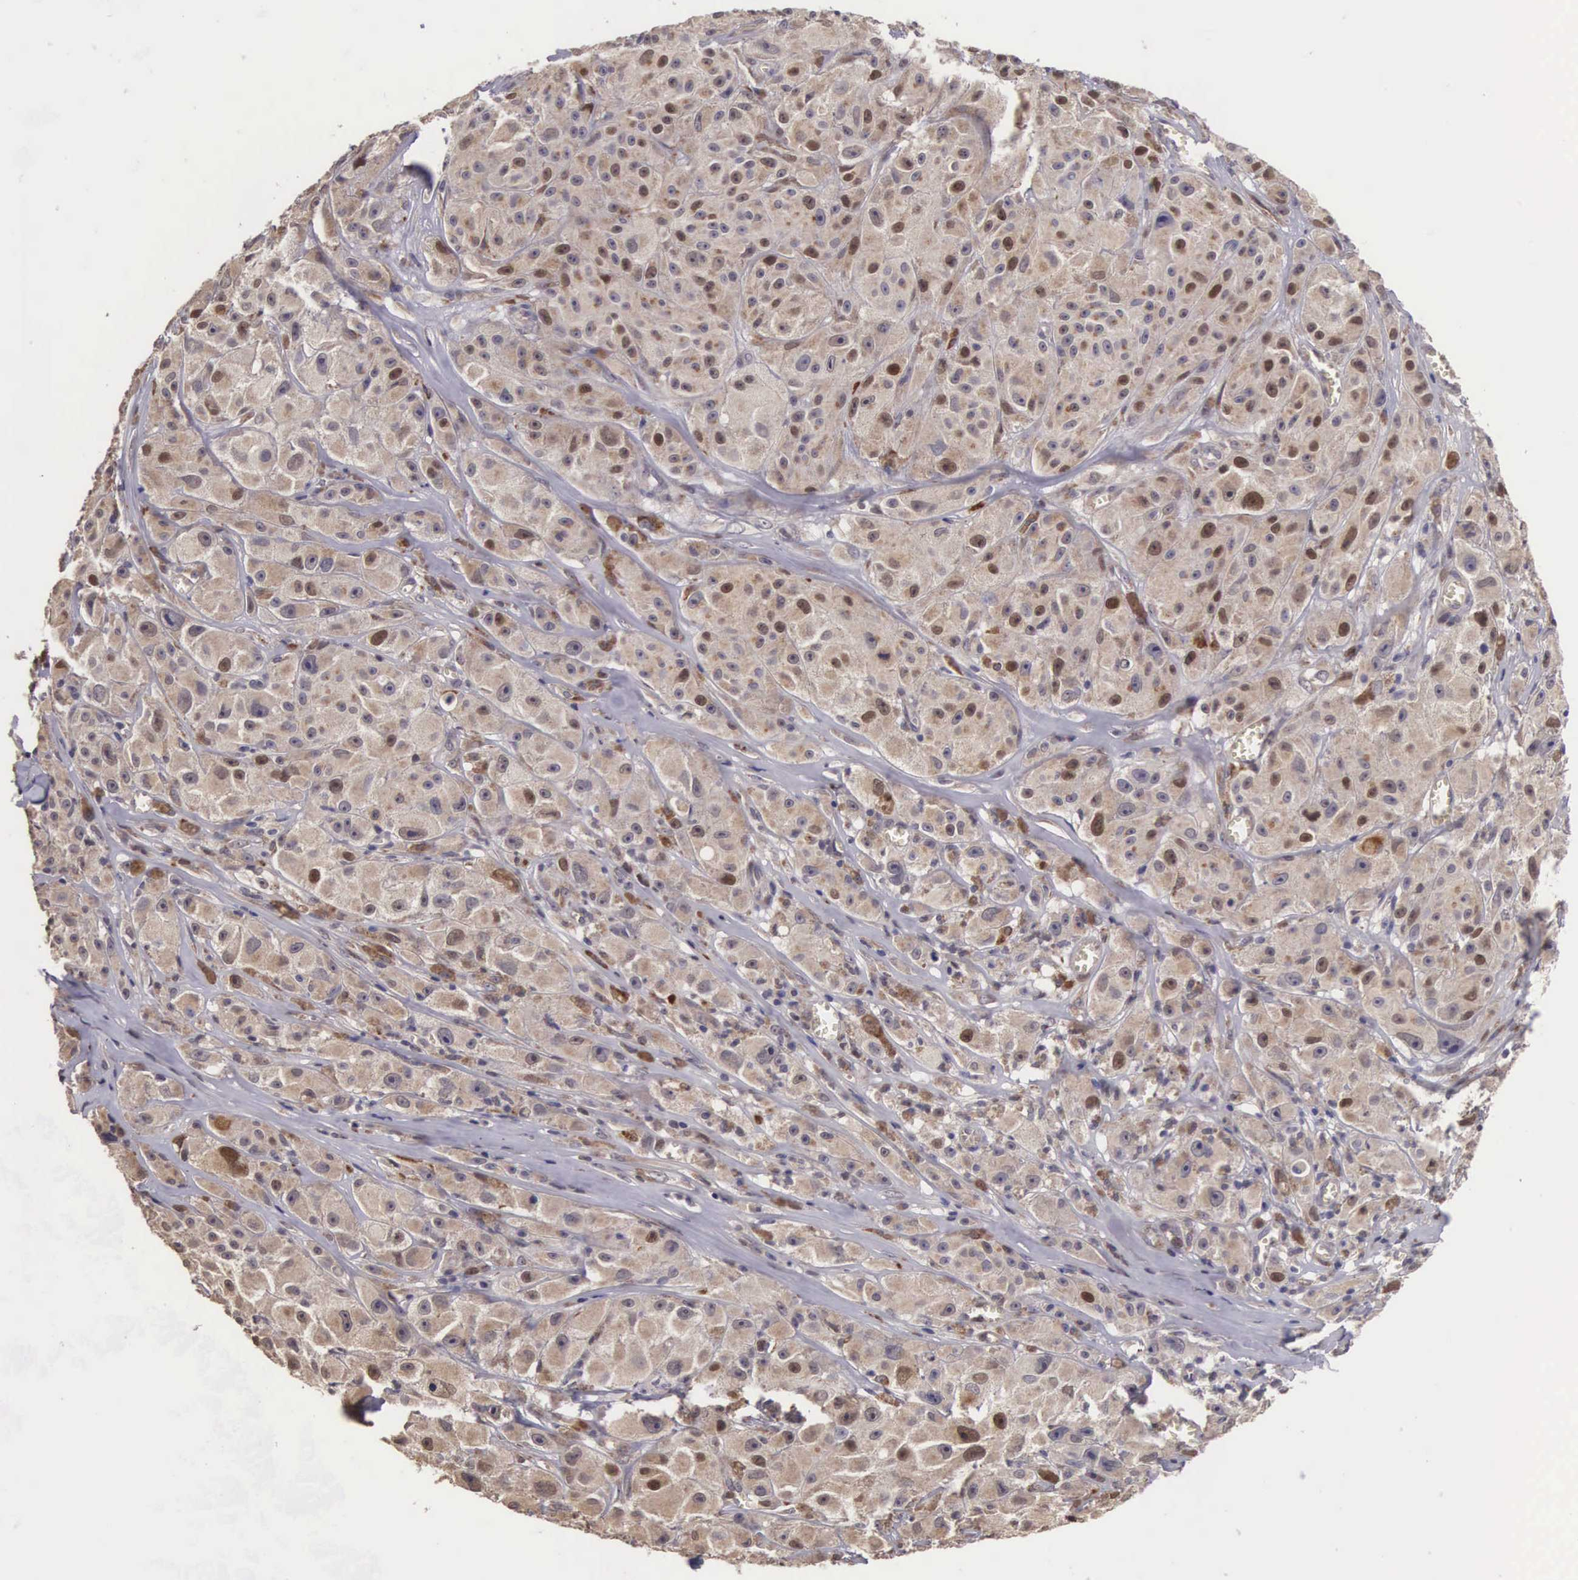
{"staining": {"intensity": "moderate", "quantity": ">75%", "location": "cytoplasmic/membranous,nuclear"}, "tissue": "melanoma", "cell_type": "Tumor cells", "image_type": "cancer", "snomed": [{"axis": "morphology", "description": "Malignant melanoma, NOS"}, {"axis": "topography", "description": "Skin"}], "caption": "An immunohistochemistry micrograph of tumor tissue is shown. Protein staining in brown labels moderate cytoplasmic/membranous and nuclear positivity in melanoma within tumor cells.", "gene": "CDC45", "patient": {"sex": "male", "age": 56}}